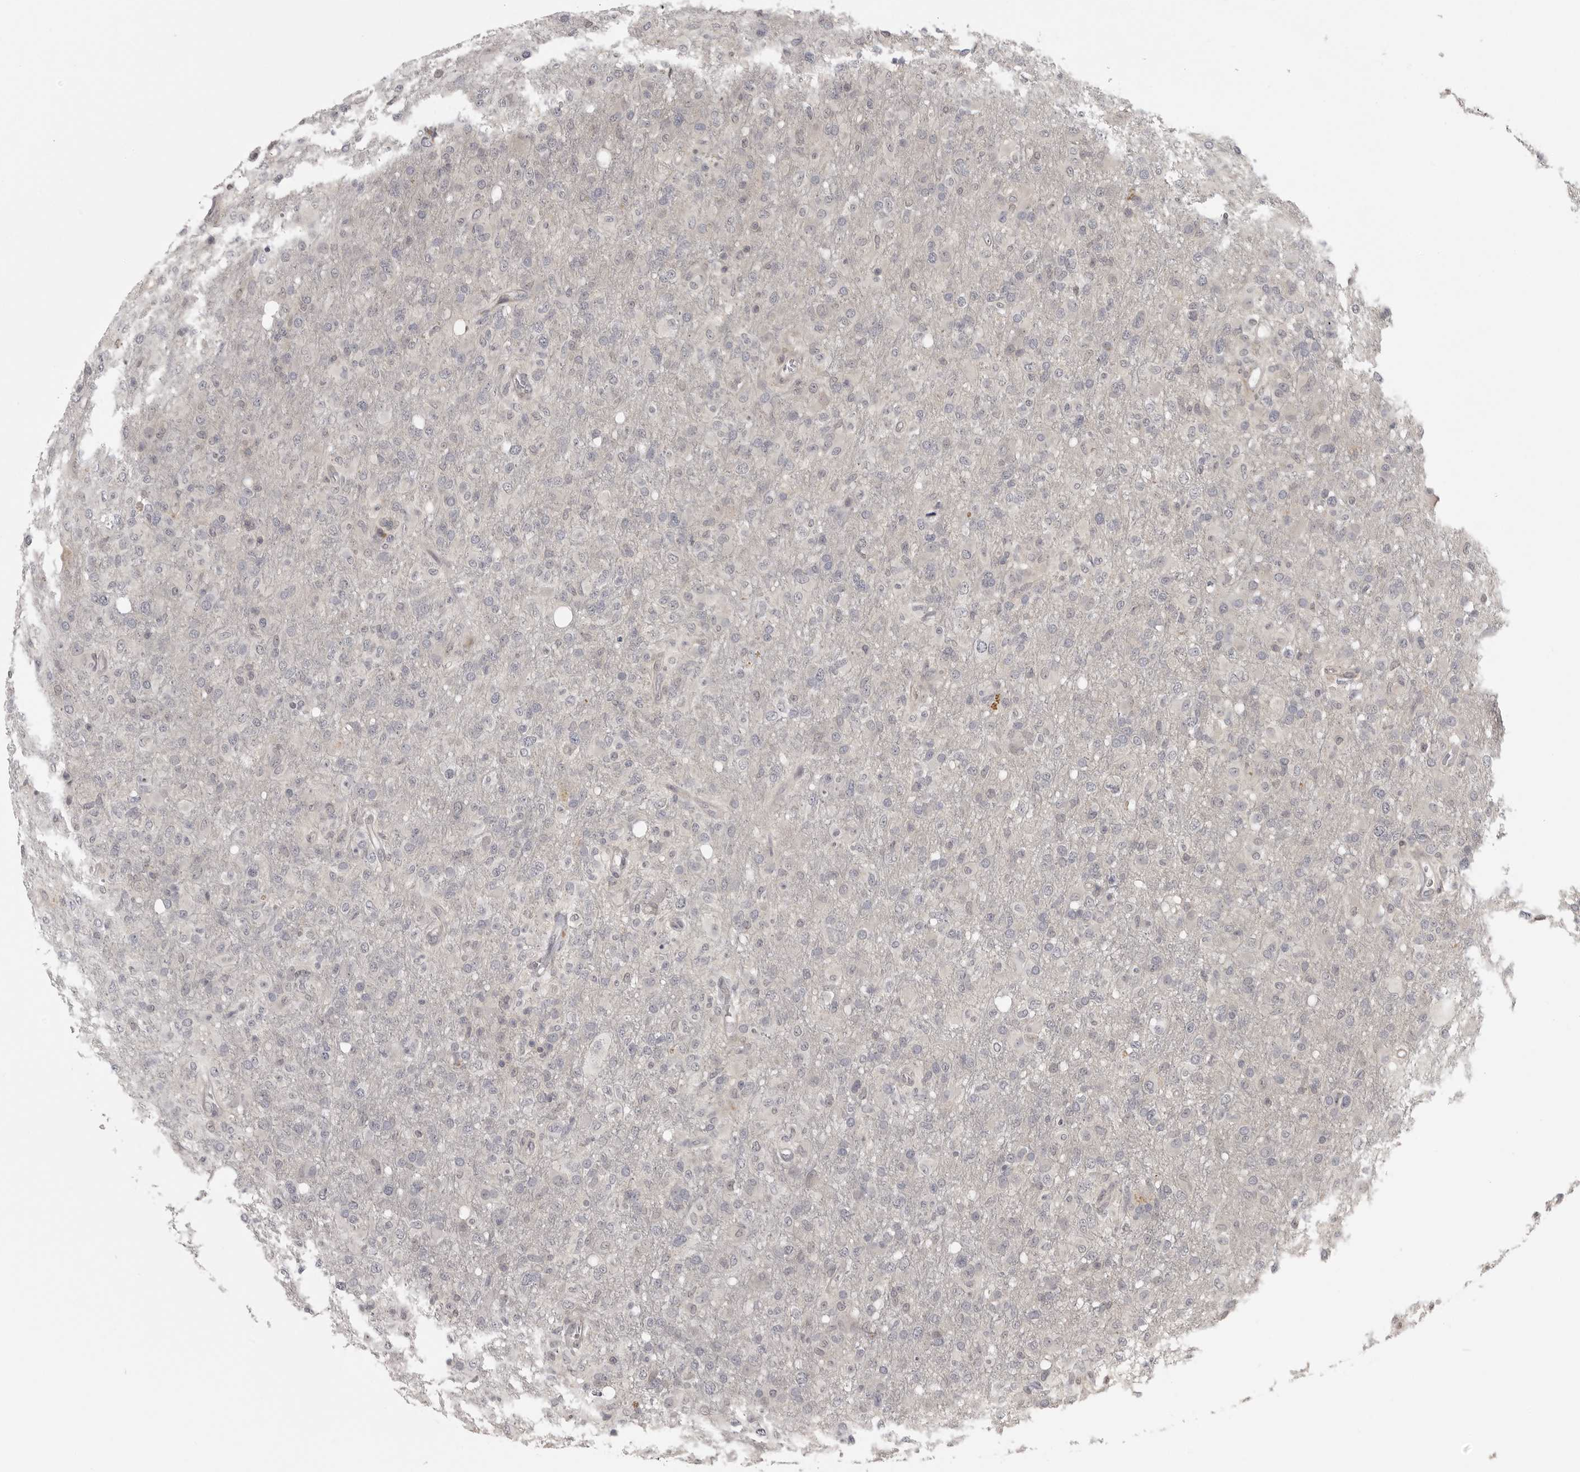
{"staining": {"intensity": "negative", "quantity": "none", "location": "none"}, "tissue": "glioma", "cell_type": "Tumor cells", "image_type": "cancer", "snomed": [{"axis": "morphology", "description": "Glioma, malignant, High grade"}, {"axis": "topography", "description": "Brain"}], "caption": "This is an immunohistochemistry image of human high-grade glioma (malignant). There is no expression in tumor cells.", "gene": "UROD", "patient": {"sex": "female", "age": 57}}